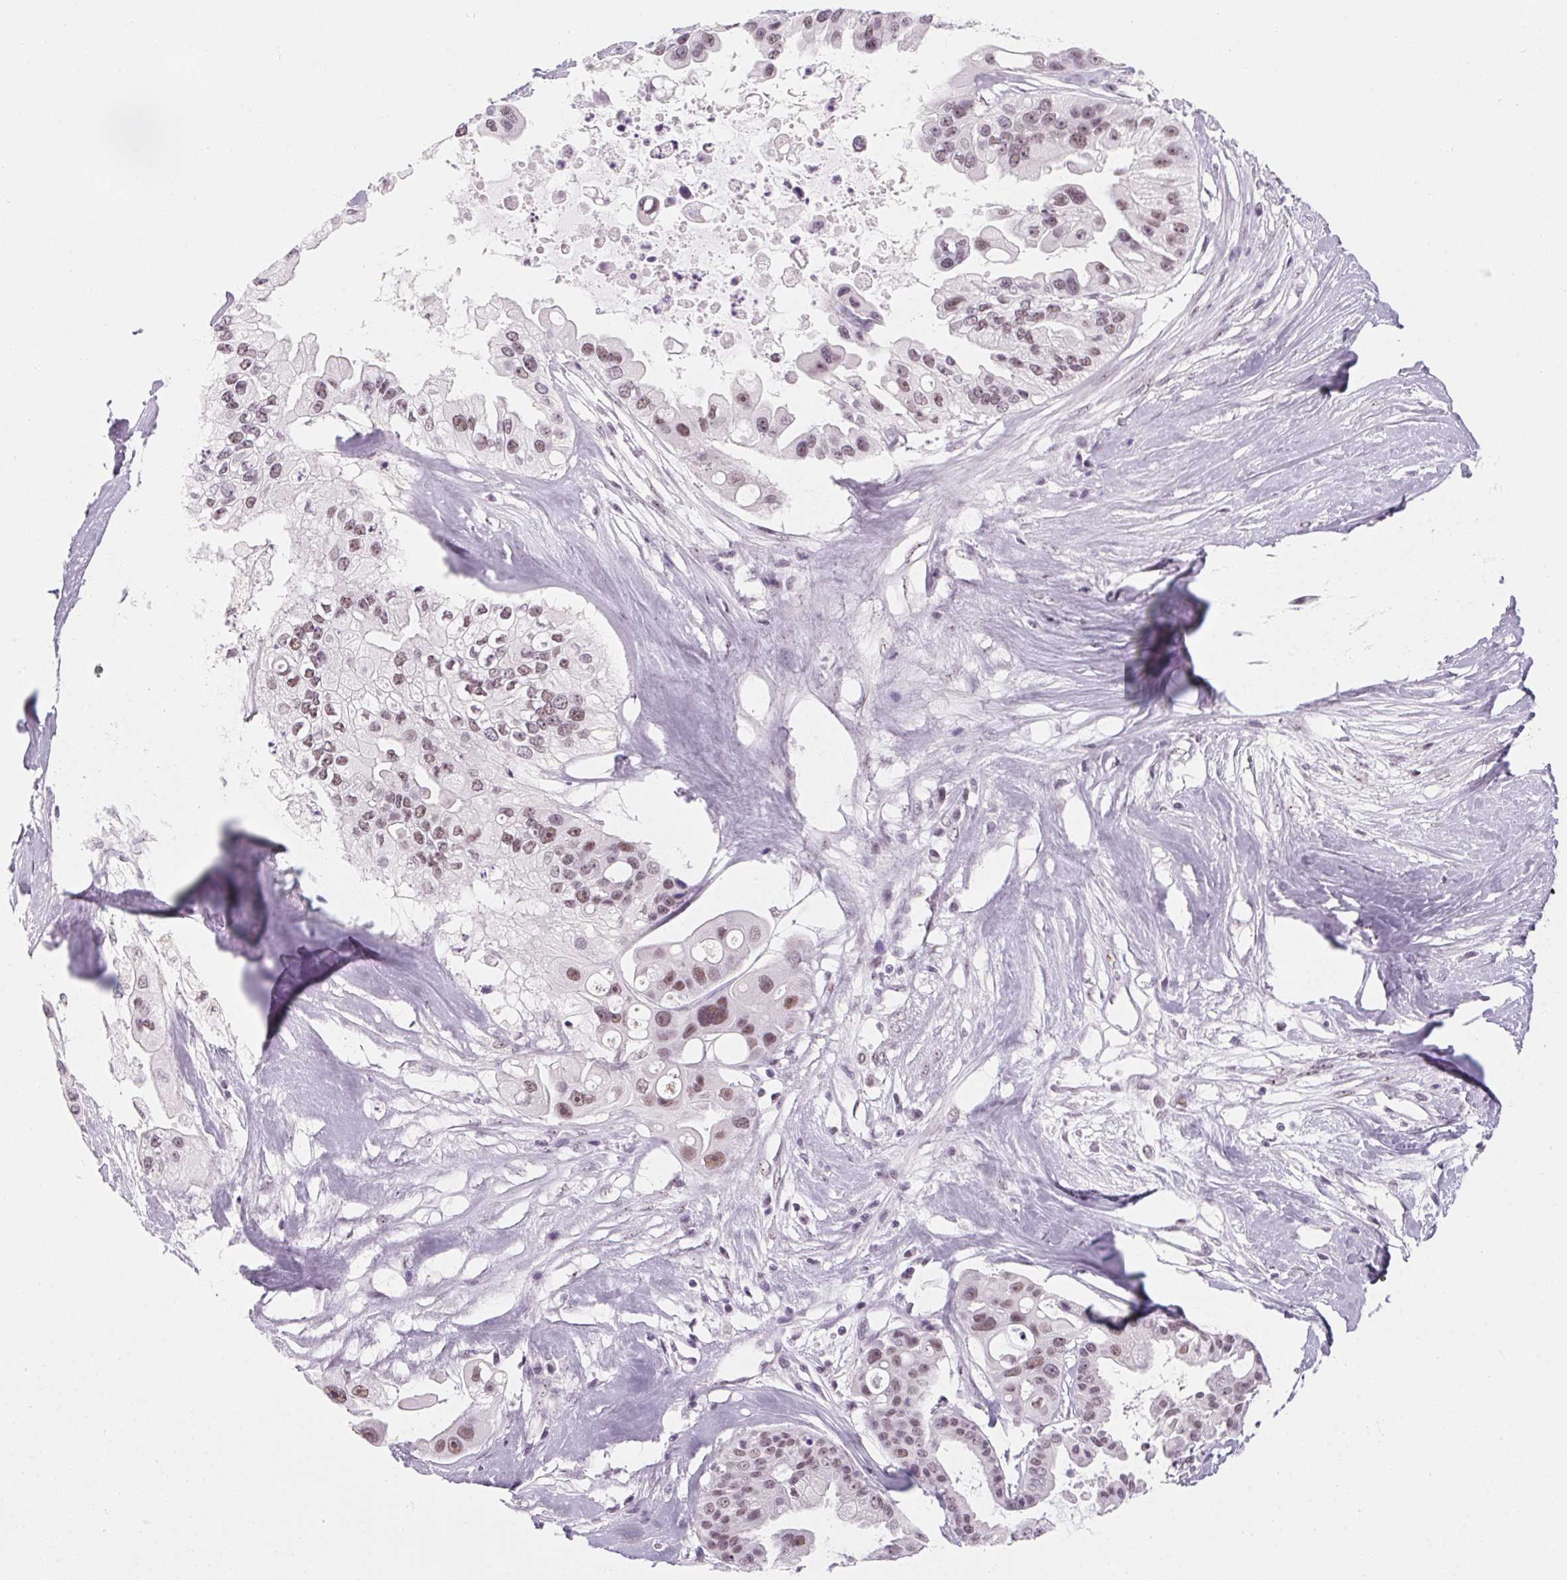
{"staining": {"intensity": "weak", "quantity": "25%-75%", "location": "nuclear"}, "tissue": "ovarian cancer", "cell_type": "Tumor cells", "image_type": "cancer", "snomed": [{"axis": "morphology", "description": "Cystadenocarcinoma, serous, NOS"}, {"axis": "topography", "description": "Ovary"}], "caption": "There is low levels of weak nuclear expression in tumor cells of ovarian serous cystadenocarcinoma, as demonstrated by immunohistochemical staining (brown color).", "gene": "ZIC4", "patient": {"sex": "female", "age": 56}}